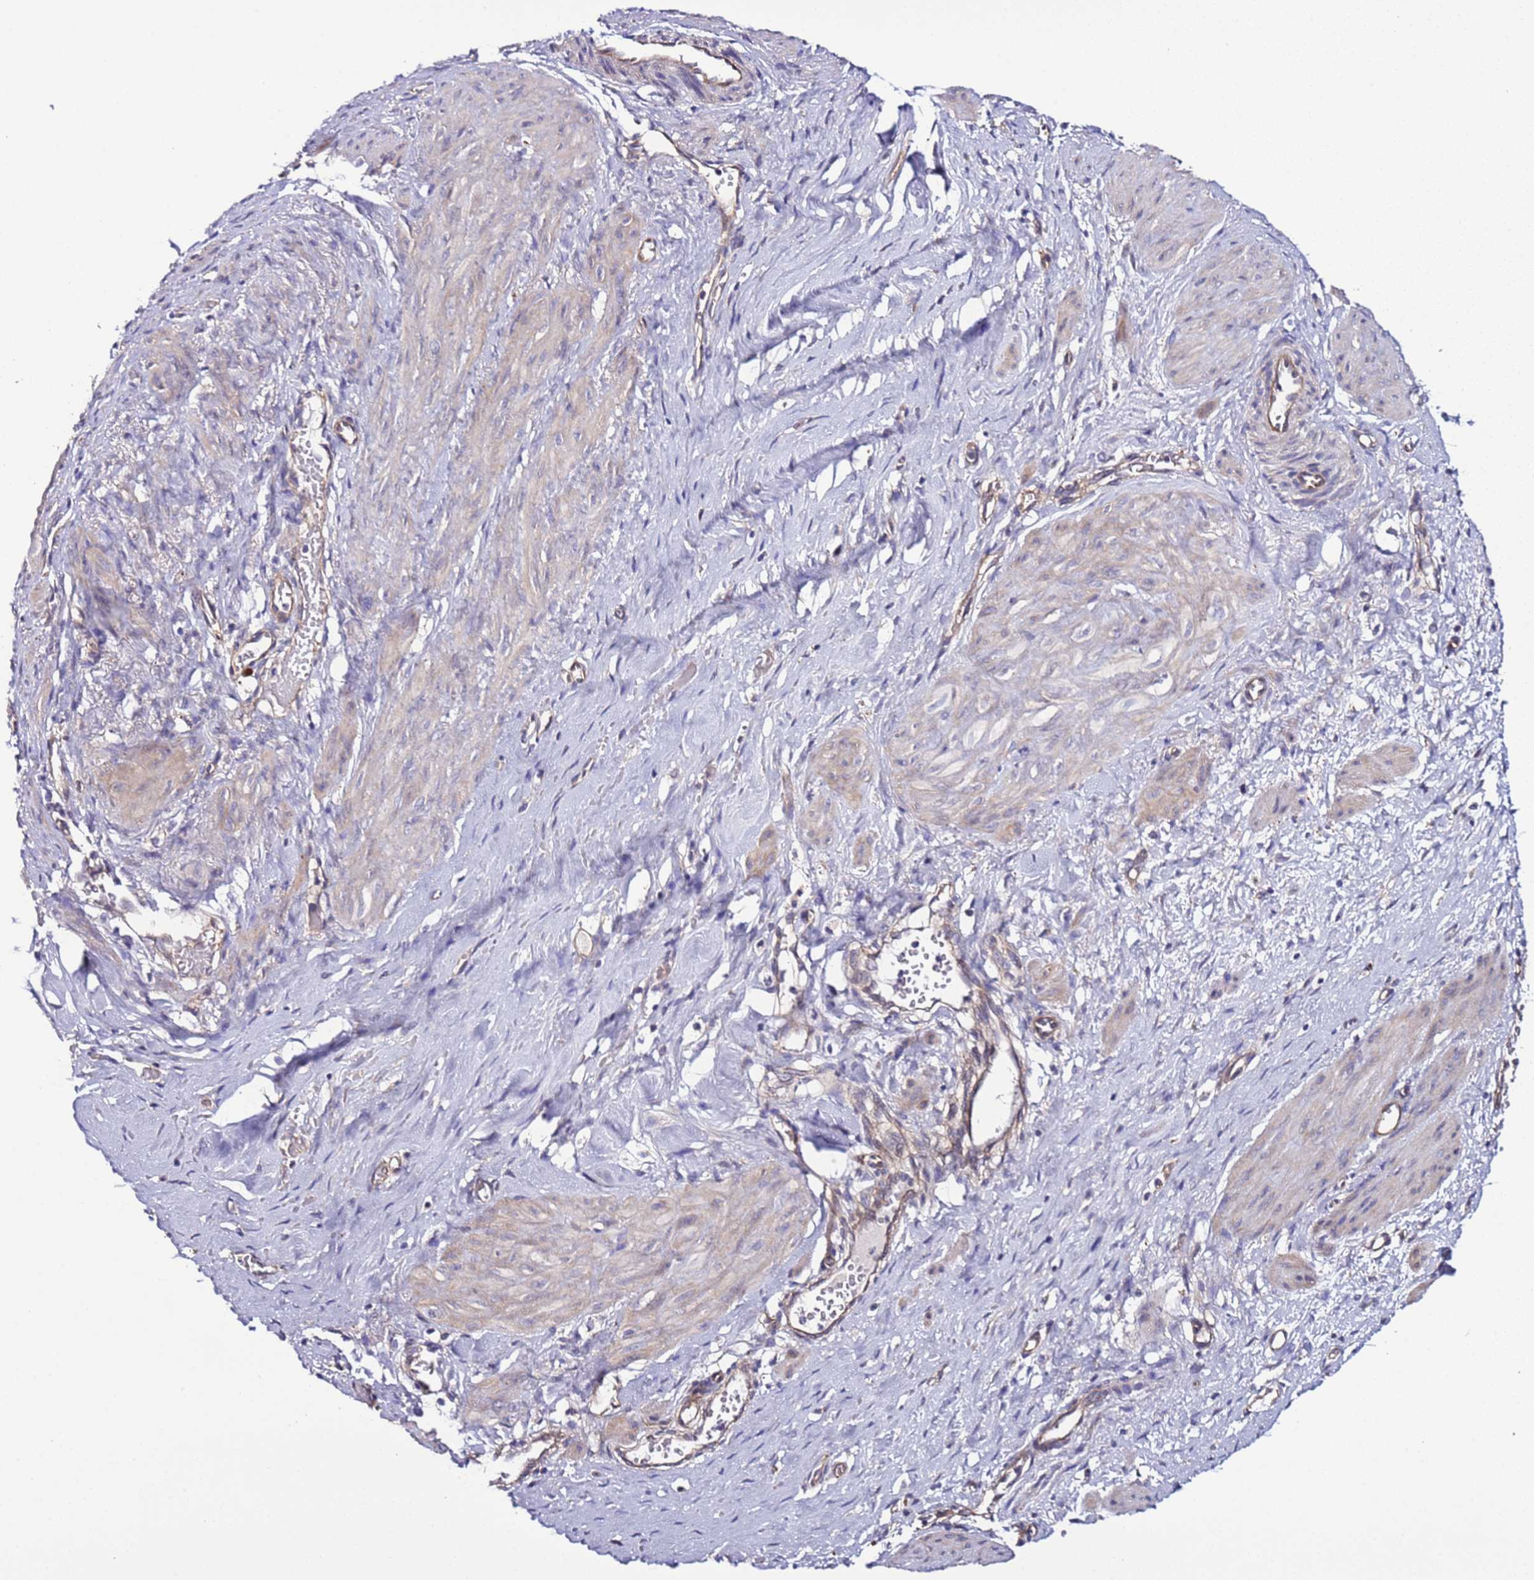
{"staining": {"intensity": "weak", "quantity": "25%-75%", "location": "cytoplasmic/membranous"}, "tissue": "smooth muscle", "cell_type": "Smooth muscle cells", "image_type": "normal", "snomed": [{"axis": "morphology", "description": "Normal tissue, NOS"}, {"axis": "topography", "description": "Endometrium"}], "caption": "The immunohistochemical stain highlights weak cytoplasmic/membranous expression in smooth muscle cells of benign smooth muscle. The staining is performed using DAB brown chromogen to label protein expression. The nuclei are counter-stained blue using hematoxylin.", "gene": "SPCS1", "patient": {"sex": "female", "age": 33}}